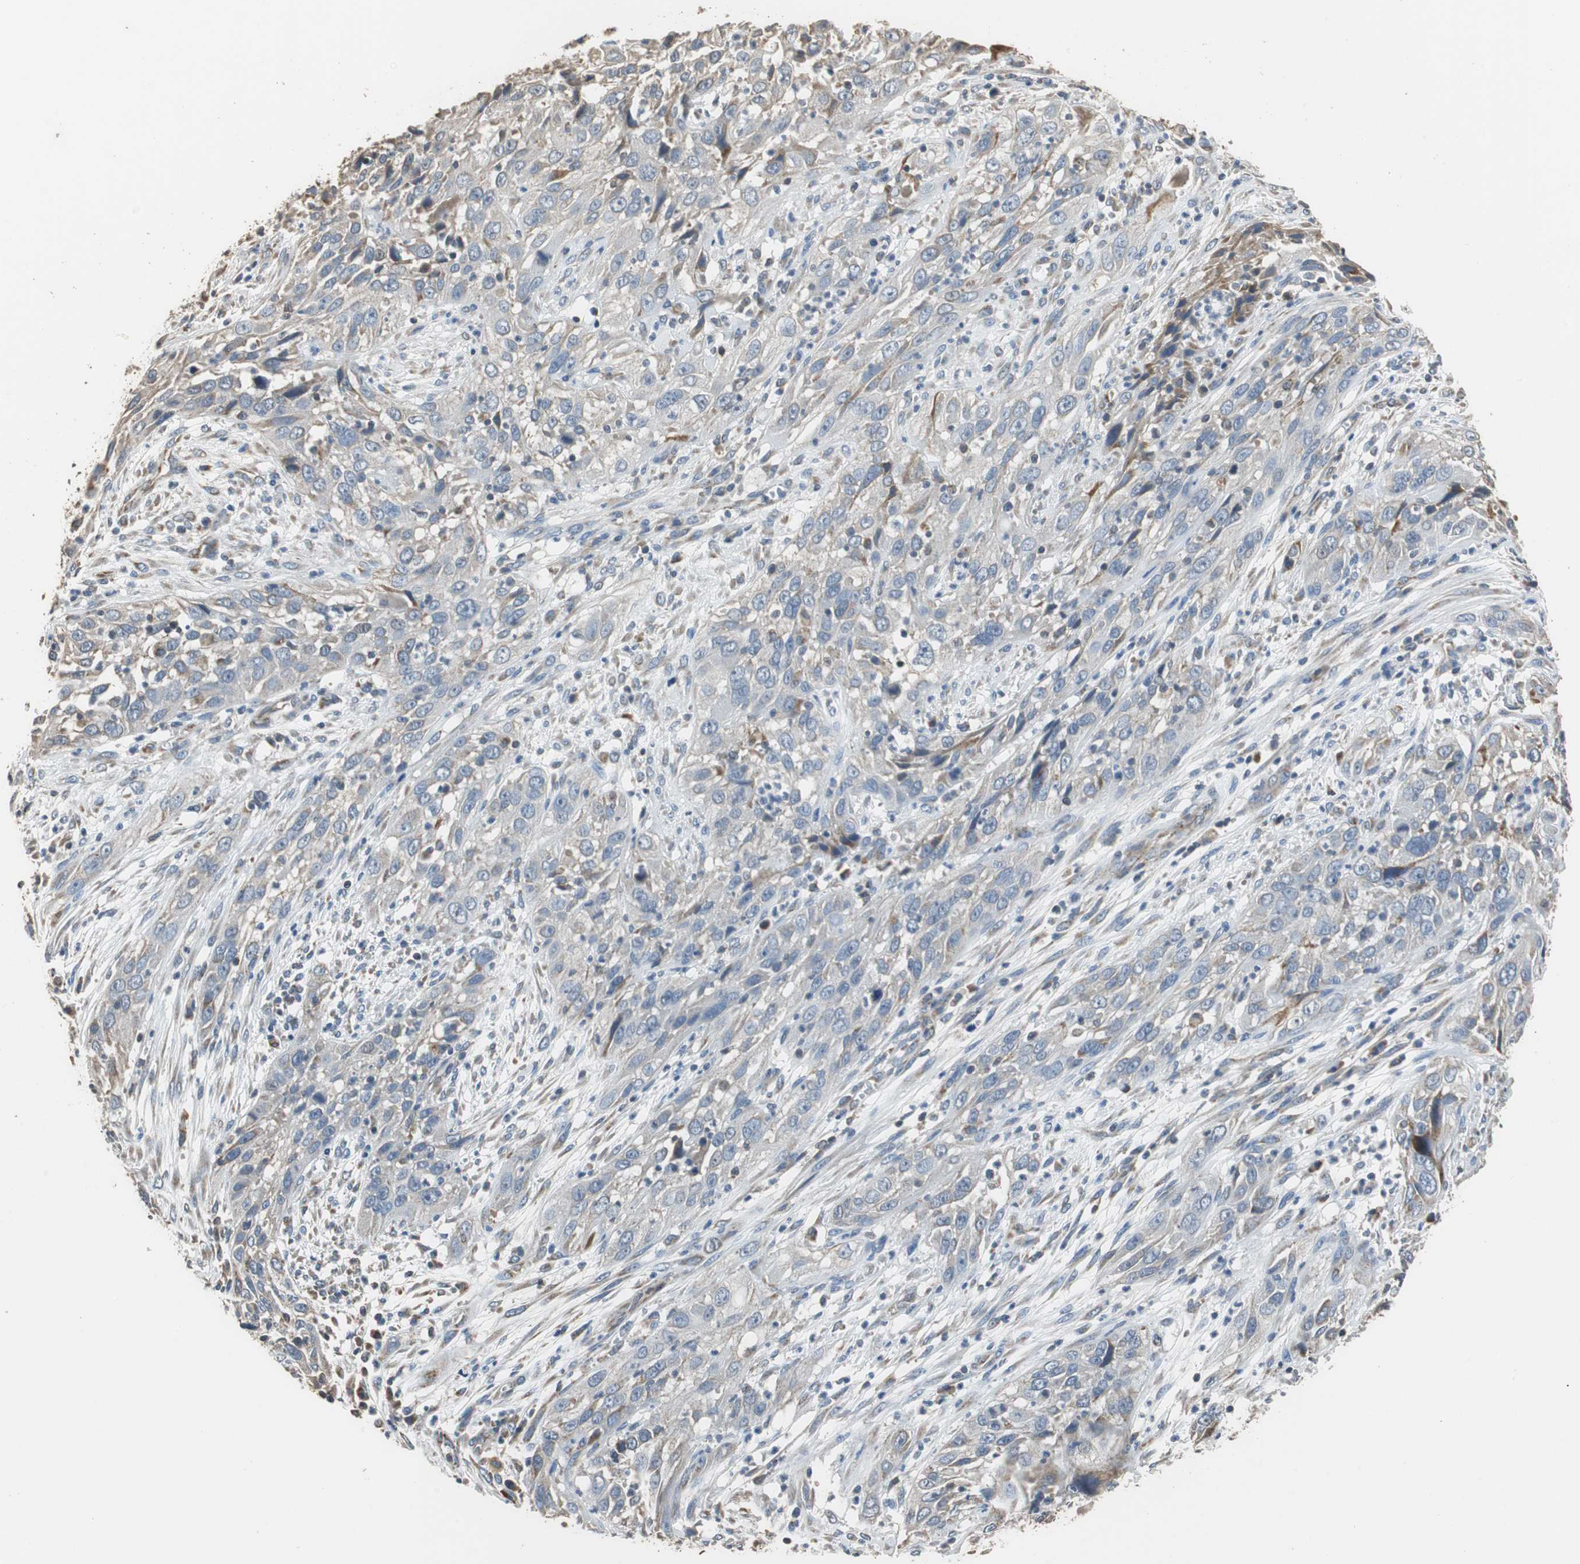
{"staining": {"intensity": "moderate", "quantity": "<25%", "location": "cytoplasmic/membranous"}, "tissue": "cervical cancer", "cell_type": "Tumor cells", "image_type": "cancer", "snomed": [{"axis": "morphology", "description": "Squamous cell carcinoma, NOS"}, {"axis": "topography", "description": "Cervix"}], "caption": "Brown immunohistochemical staining in human cervical cancer (squamous cell carcinoma) displays moderate cytoplasmic/membranous expression in about <25% of tumor cells.", "gene": "HMGCL", "patient": {"sex": "female", "age": 32}}